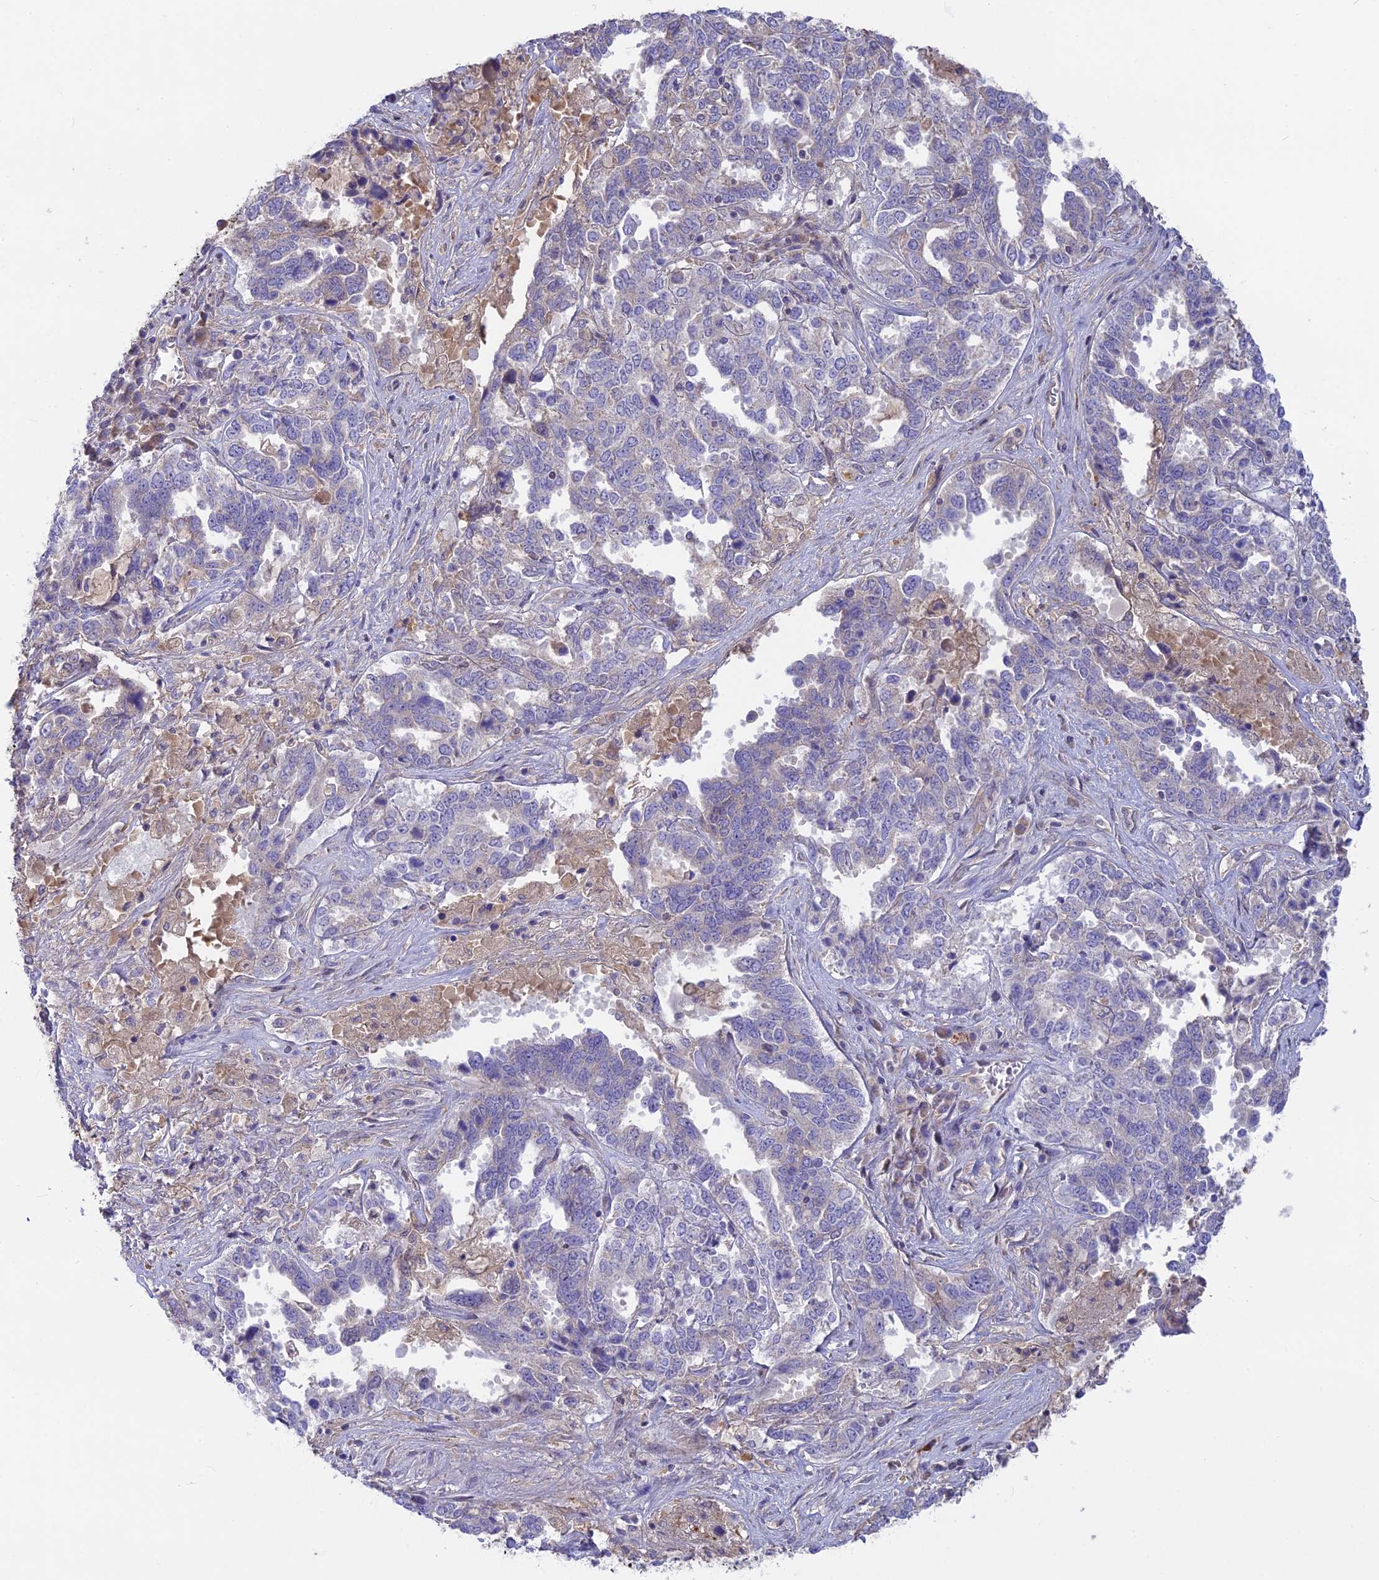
{"staining": {"intensity": "negative", "quantity": "none", "location": "none"}, "tissue": "ovarian cancer", "cell_type": "Tumor cells", "image_type": "cancer", "snomed": [{"axis": "morphology", "description": "Carcinoma, endometroid"}, {"axis": "topography", "description": "Ovary"}], "caption": "Tumor cells are negative for protein expression in human ovarian endometroid carcinoma.", "gene": "PZP", "patient": {"sex": "female", "age": 62}}